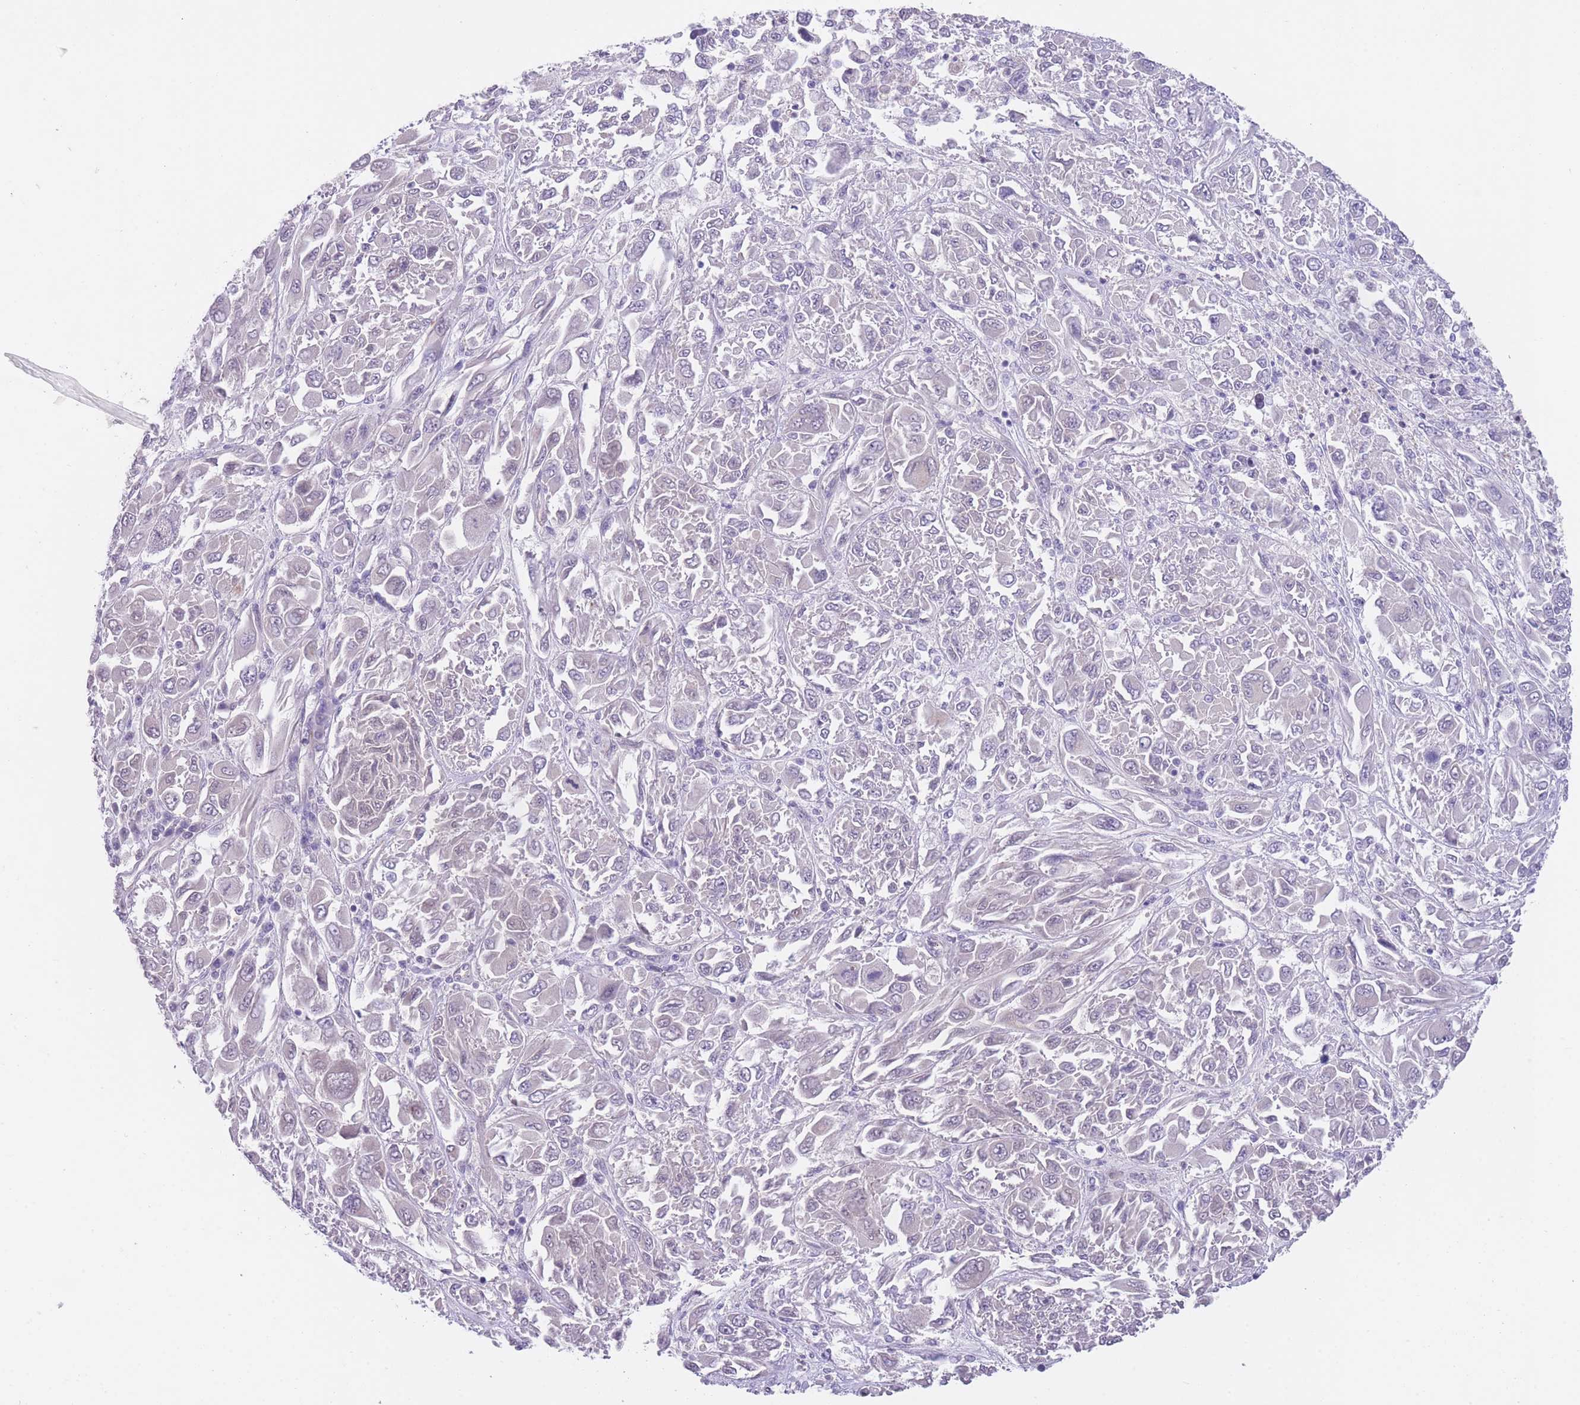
{"staining": {"intensity": "negative", "quantity": "none", "location": "none"}, "tissue": "melanoma", "cell_type": "Tumor cells", "image_type": "cancer", "snomed": [{"axis": "morphology", "description": "Malignant melanoma, NOS"}, {"axis": "topography", "description": "Skin"}], "caption": "Immunohistochemistry micrograph of human malignant melanoma stained for a protein (brown), which demonstrates no expression in tumor cells.", "gene": "QTRT1", "patient": {"sex": "female", "age": 91}}